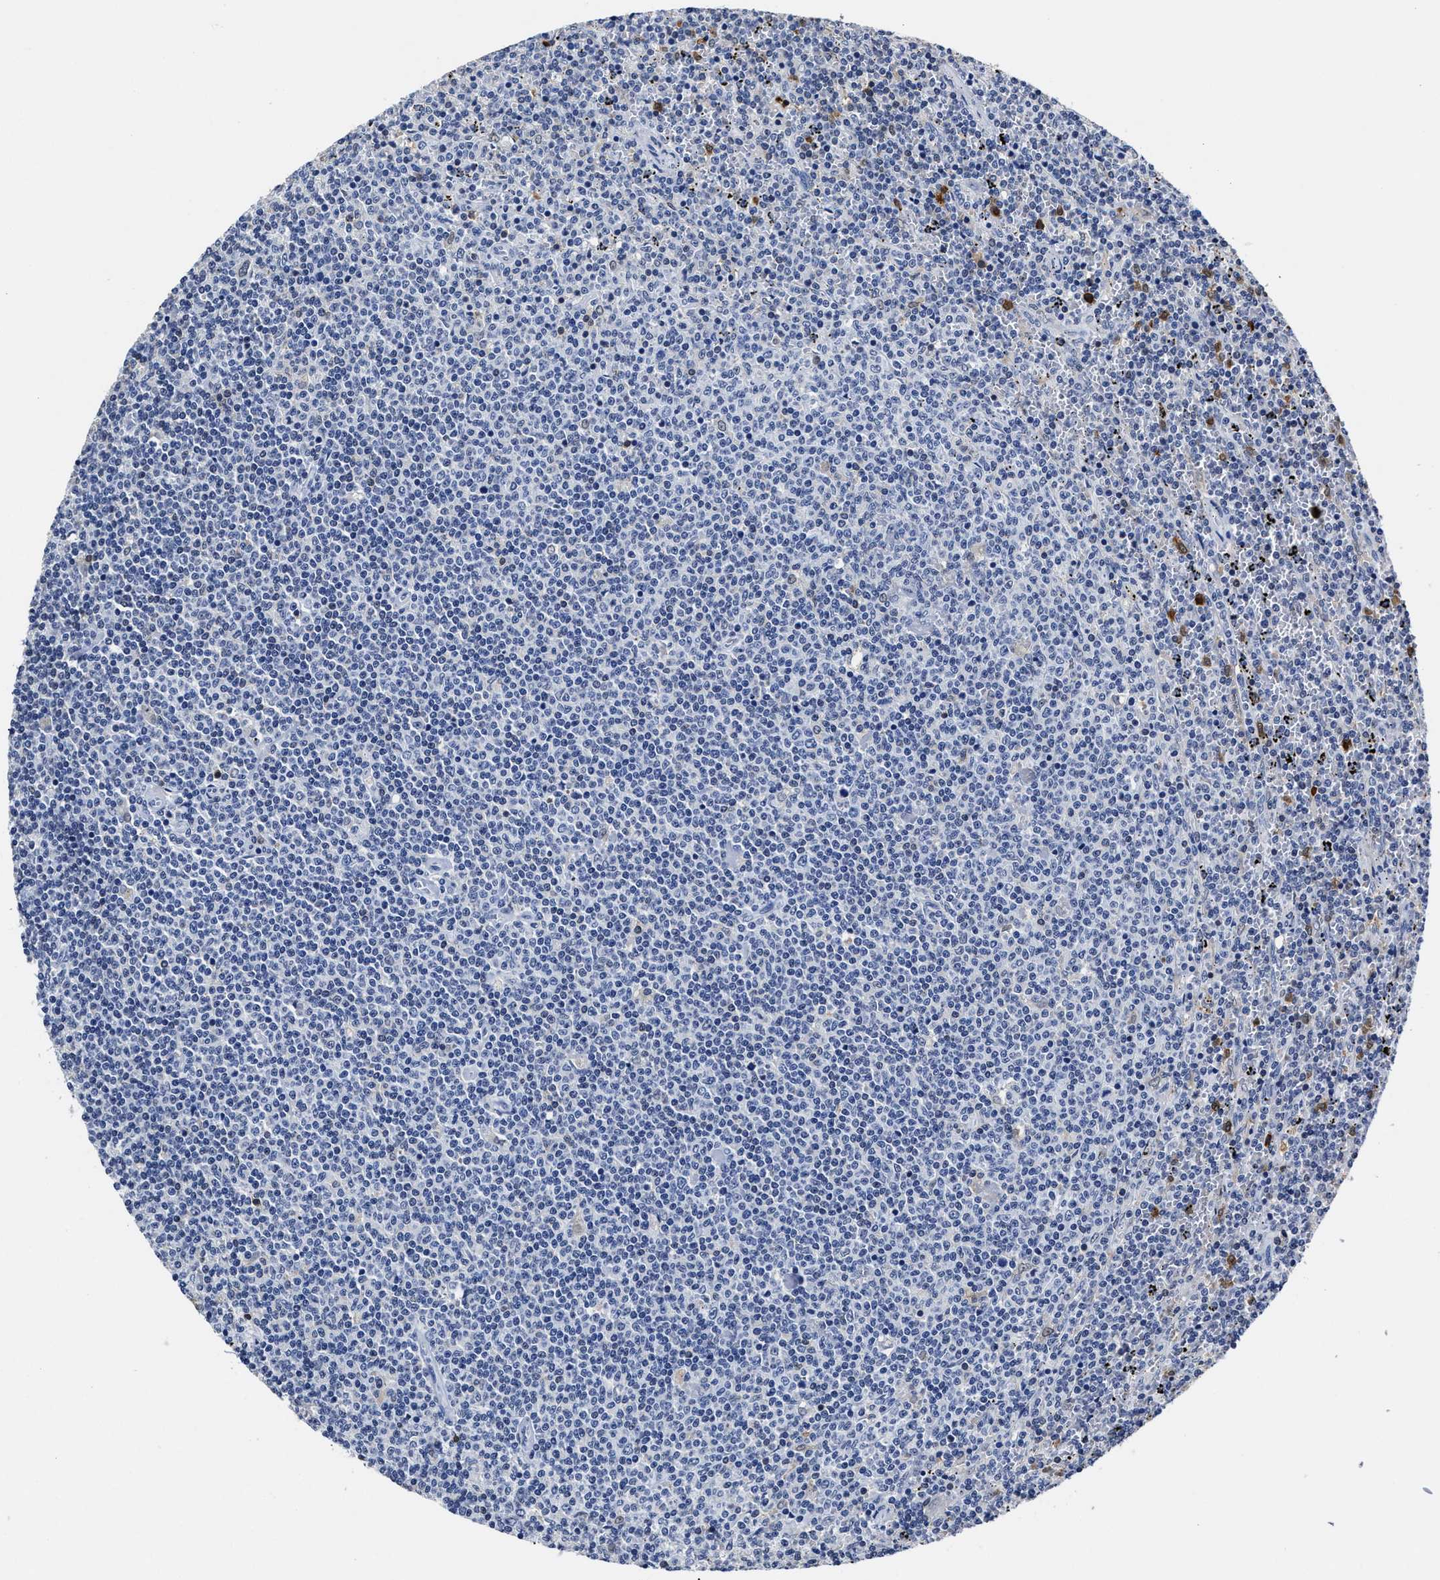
{"staining": {"intensity": "negative", "quantity": "none", "location": "none"}, "tissue": "lymphoma", "cell_type": "Tumor cells", "image_type": "cancer", "snomed": [{"axis": "morphology", "description": "Malignant lymphoma, non-Hodgkin's type, Low grade"}, {"axis": "topography", "description": "Spleen"}], "caption": "Human malignant lymphoma, non-Hodgkin's type (low-grade) stained for a protein using immunohistochemistry reveals no expression in tumor cells.", "gene": "PRPF4B", "patient": {"sex": "female", "age": 50}}